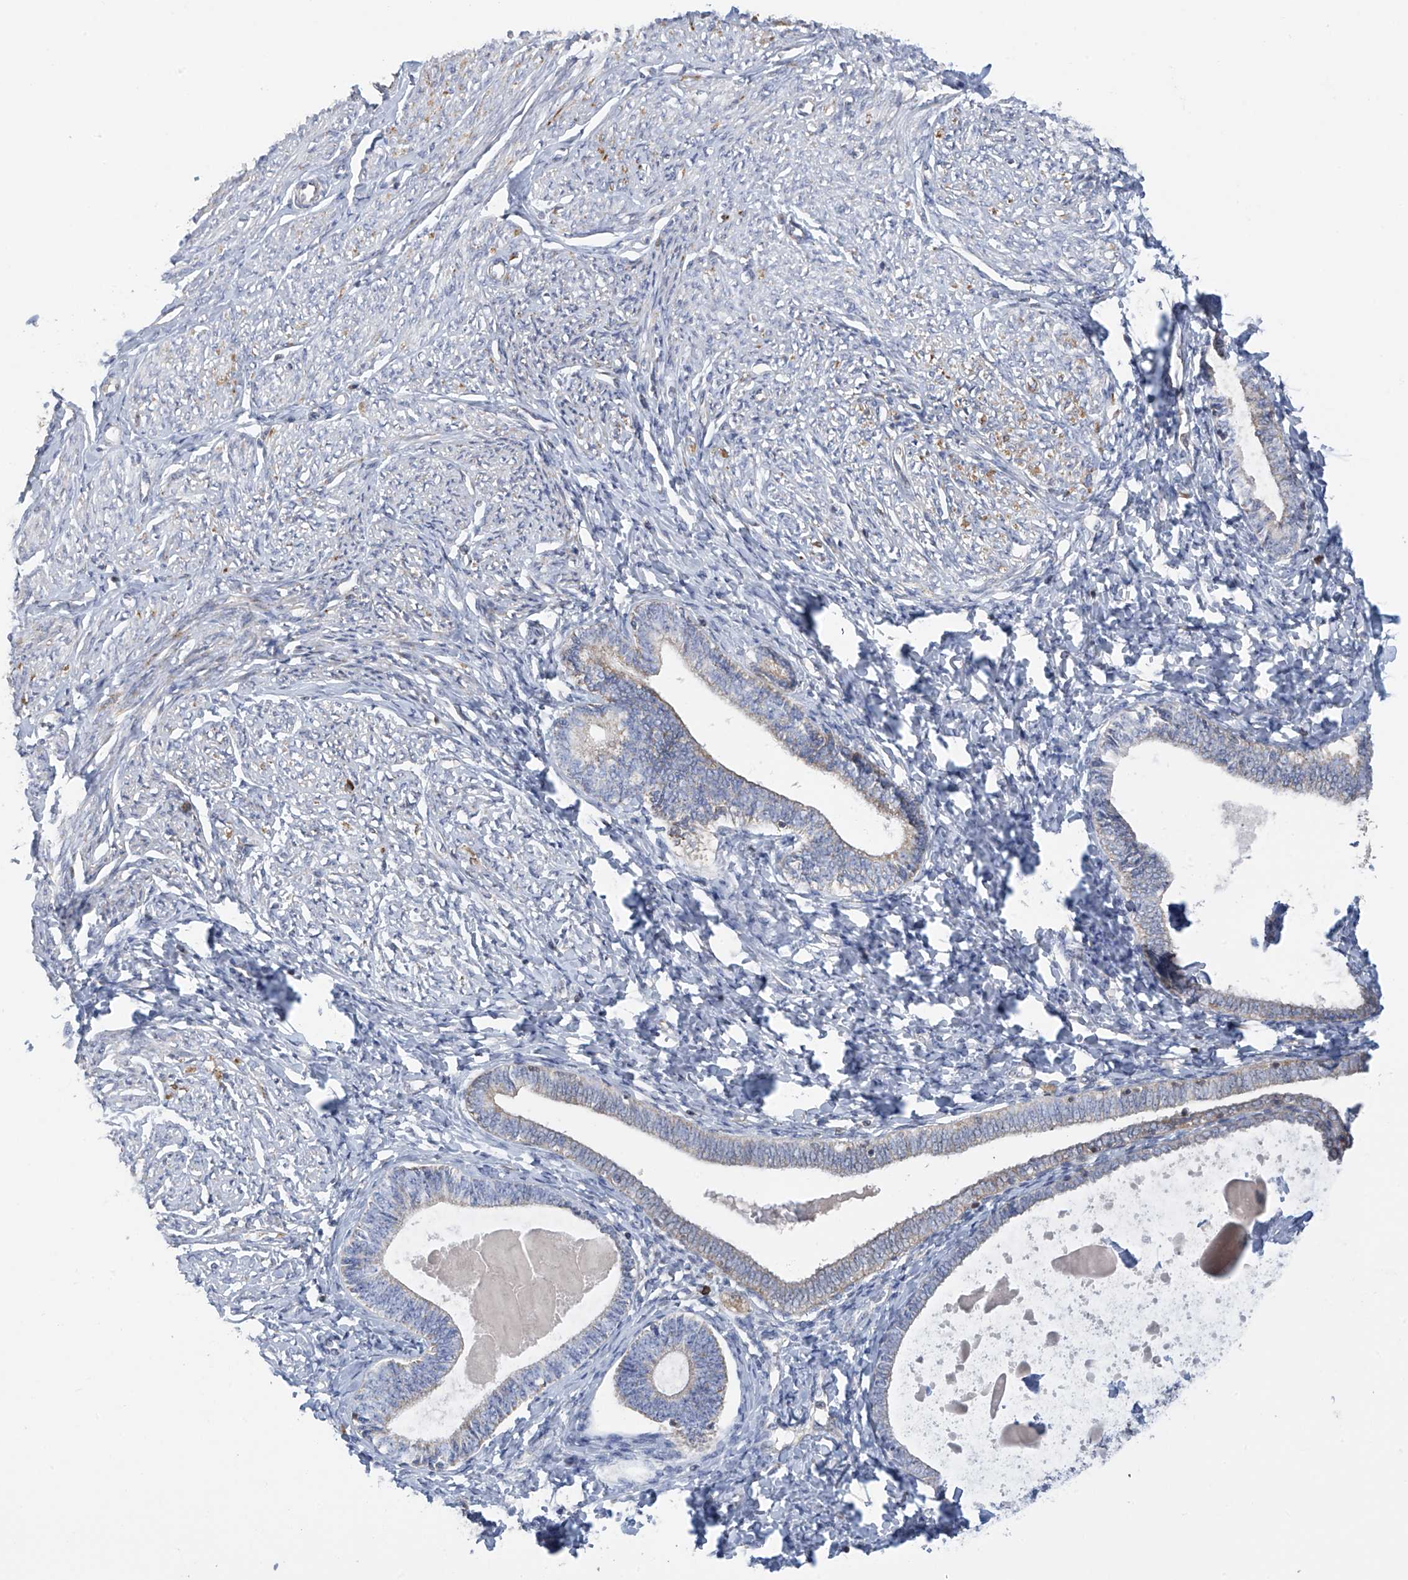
{"staining": {"intensity": "negative", "quantity": "none", "location": "none"}, "tissue": "endometrium", "cell_type": "Cells in endometrial stroma", "image_type": "normal", "snomed": [{"axis": "morphology", "description": "Normal tissue, NOS"}, {"axis": "topography", "description": "Endometrium"}], "caption": "Human endometrium stained for a protein using immunohistochemistry displays no expression in cells in endometrial stroma.", "gene": "SLCO4A1", "patient": {"sex": "female", "age": 72}}